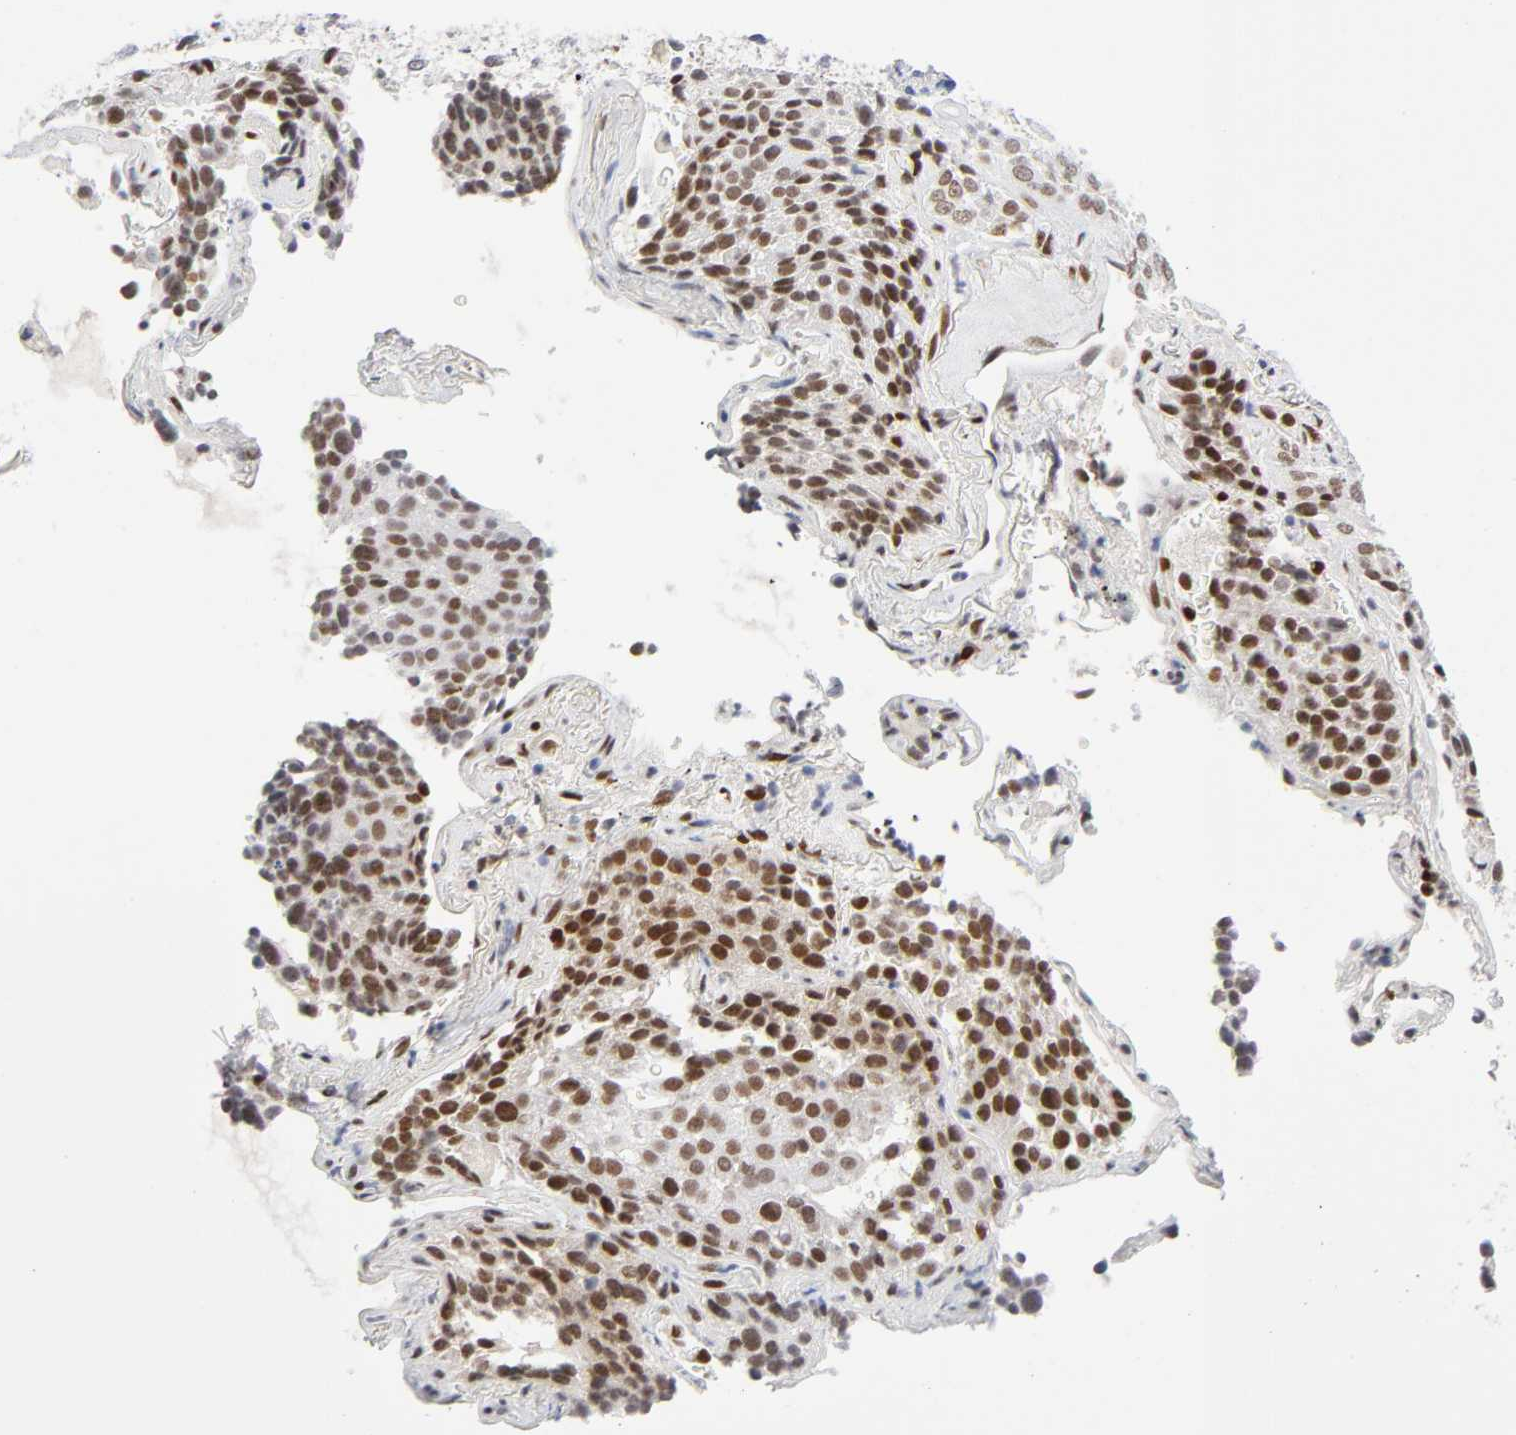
{"staining": {"intensity": "moderate", "quantity": ">75%", "location": "nuclear"}, "tissue": "lung cancer", "cell_type": "Tumor cells", "image_type": "cancer", "snomed": [{"axis": "morphology", "description": "Squamous cell carcinoma, NOS"}, {"axis": "topography", "description": "Lung"}], "caption": "Protein staining demonstrates moderate nuclear staining in approximately >75% of tumor cells in squamous cell carcinoma (lung). (brown staining indicates protein expression, while blue staining denotes nuclei).", "gene": "NFIC", "patient": {"sex": "male", "age": 54}}